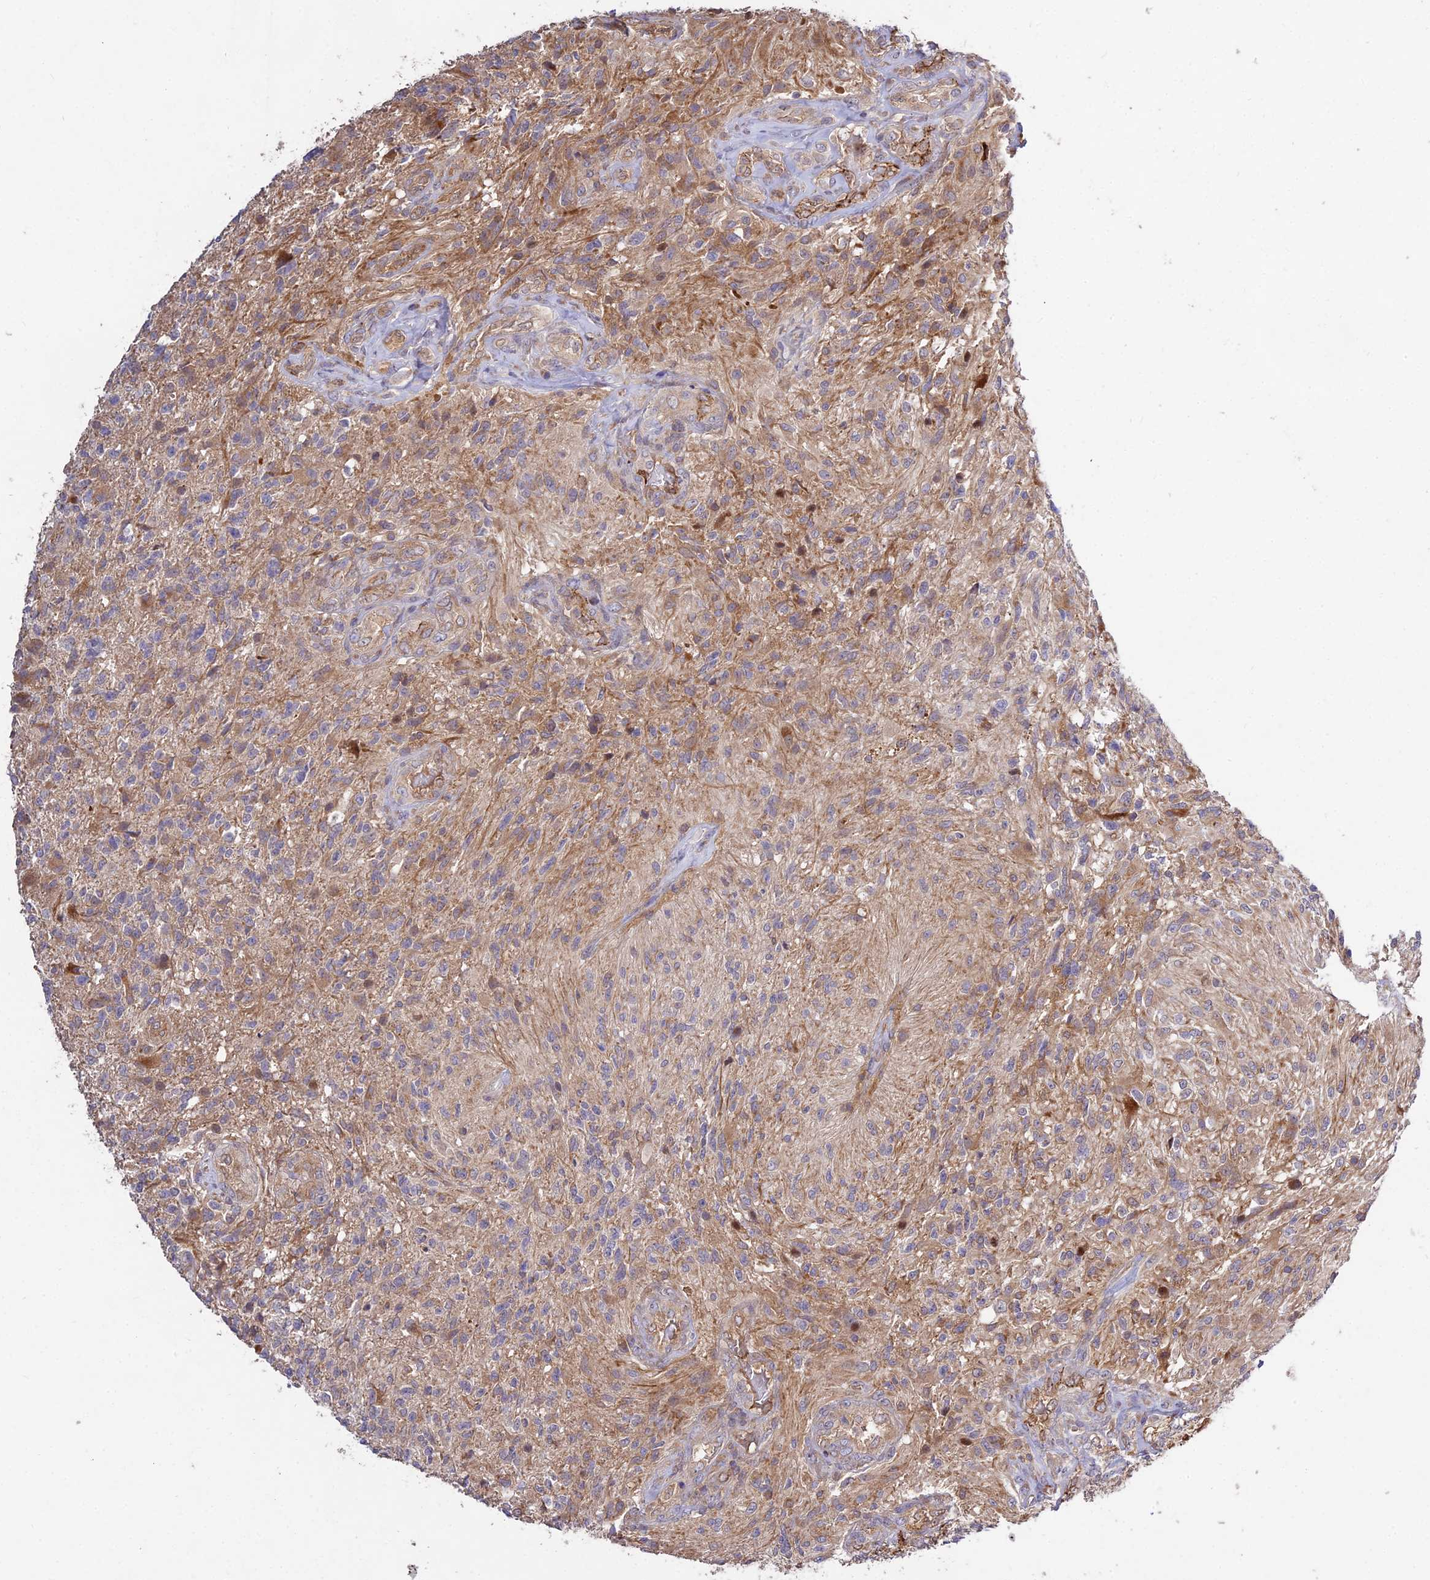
{"staining": {"intensity": "moderate", "quantity": "25%-75%", "location": "cytoplasmic/membranous"}, "tissue": "glioma", "cell_type": "Tumor cells", "image_type": "cancer", "snomed": [{"axis": "morphology", "description": "Glioma, malignant, High grade"}, {"axis": "topography", "description": "Brain"}], "caption": "A brown stain shows moderate cytoplasmic/membranous positivity of a protein in malignant high-grade glioma tumor cells.", "gene": "GRTP1", "patient": {"sex": "male", "age": 56}}